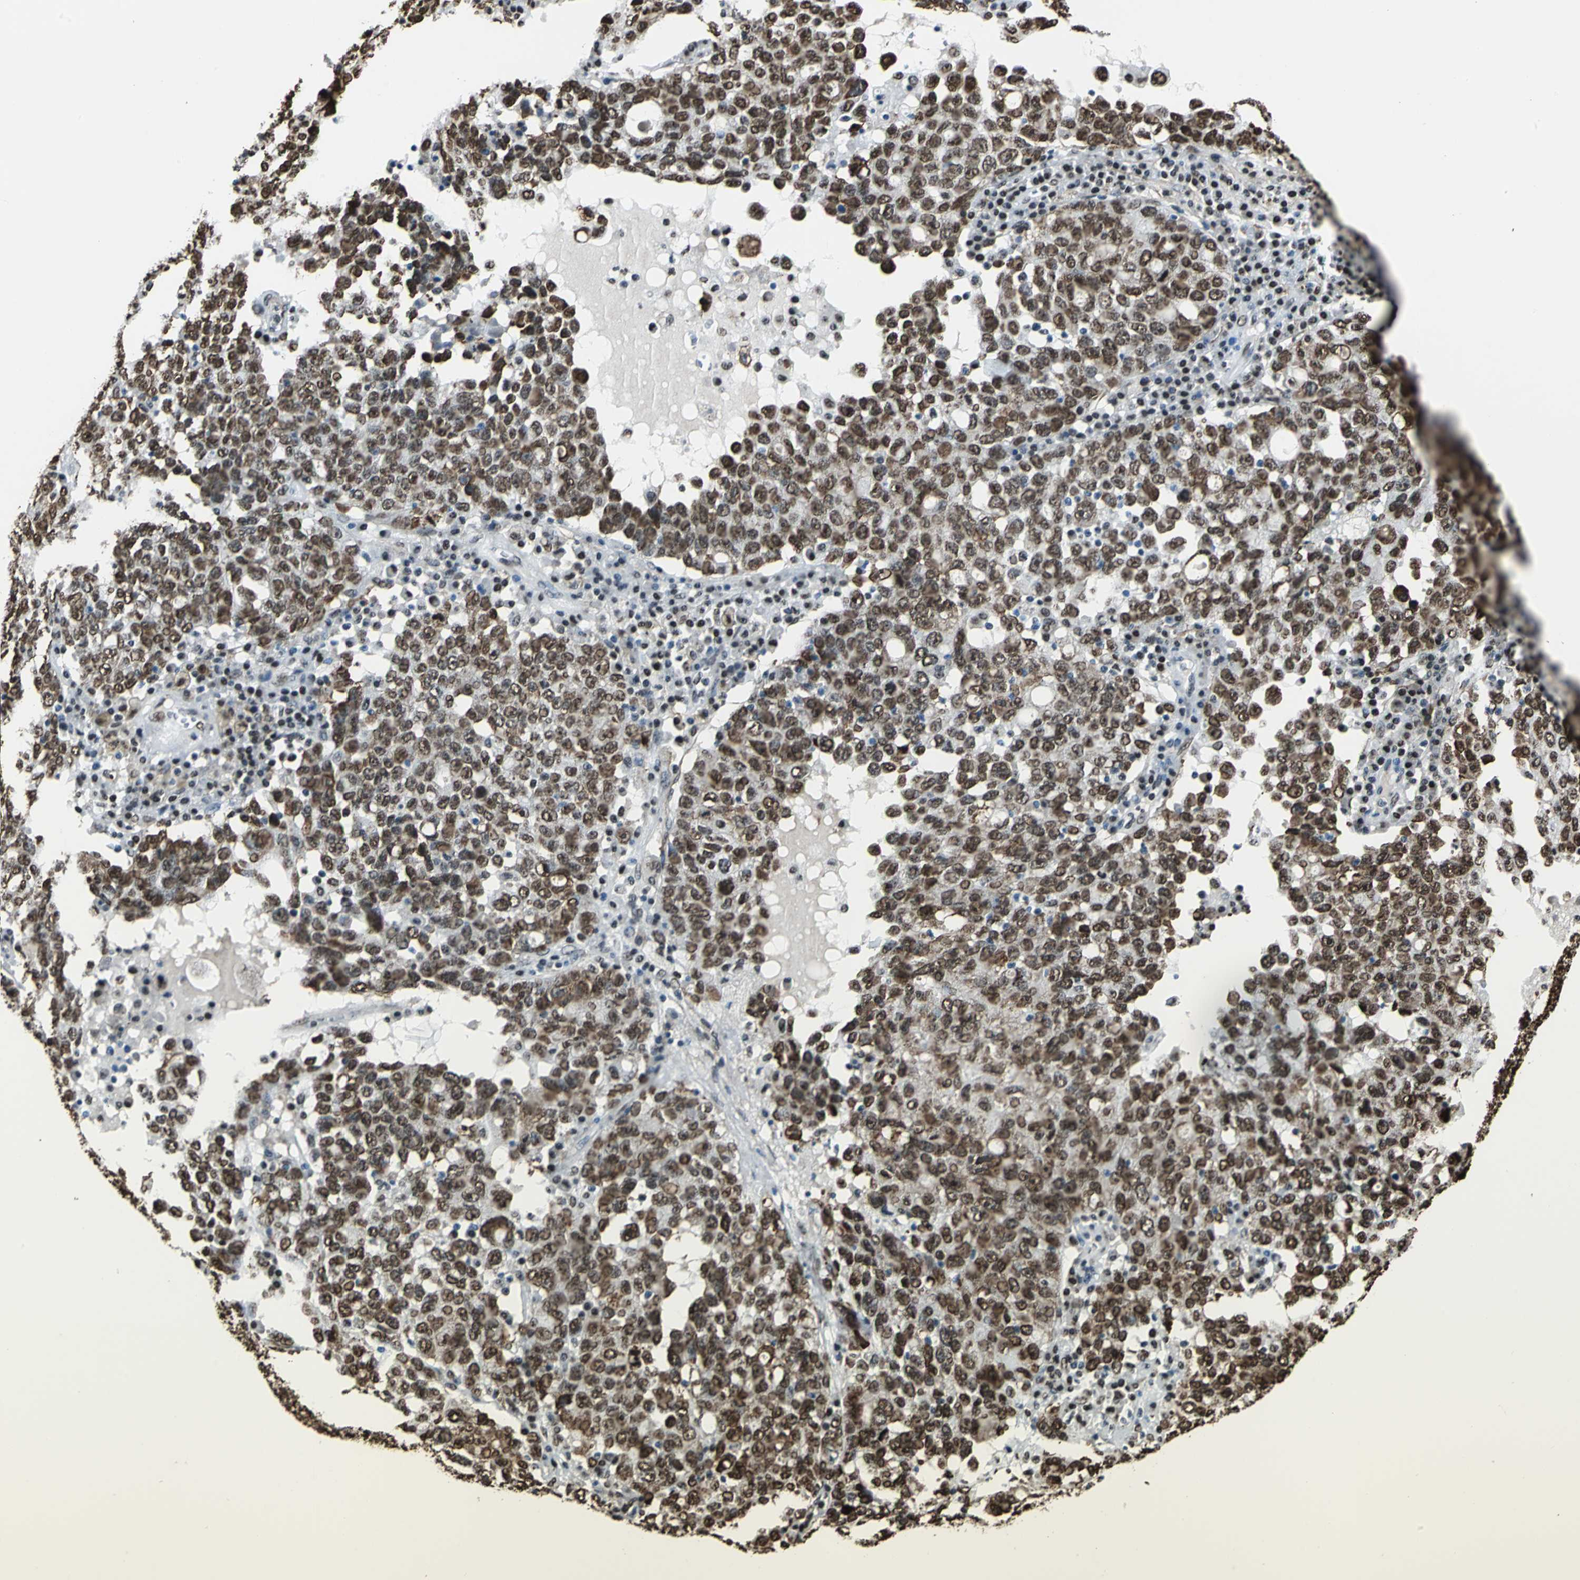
{"staining": {"intensity": "moderate", "quantity": ">75%", "location": "cytoplasmic/membranous,nuclear"}, "tissue": "ovarian cancer", "cell_type": "Tumor cells", "image_type": "cancer", "snomed": [{"axis": "morphology", "description": "Carcinoma, endometroid"}, {"axis": "topography", "description": "Ovary"}], "caption": "Moderate cytoplasmic/membranous and nuclear protein expression is present in approximately >75% of tumor cells in ovarian cancer.", "gene": "APEX1", "patient": {"sex": "female", "age": 62}}